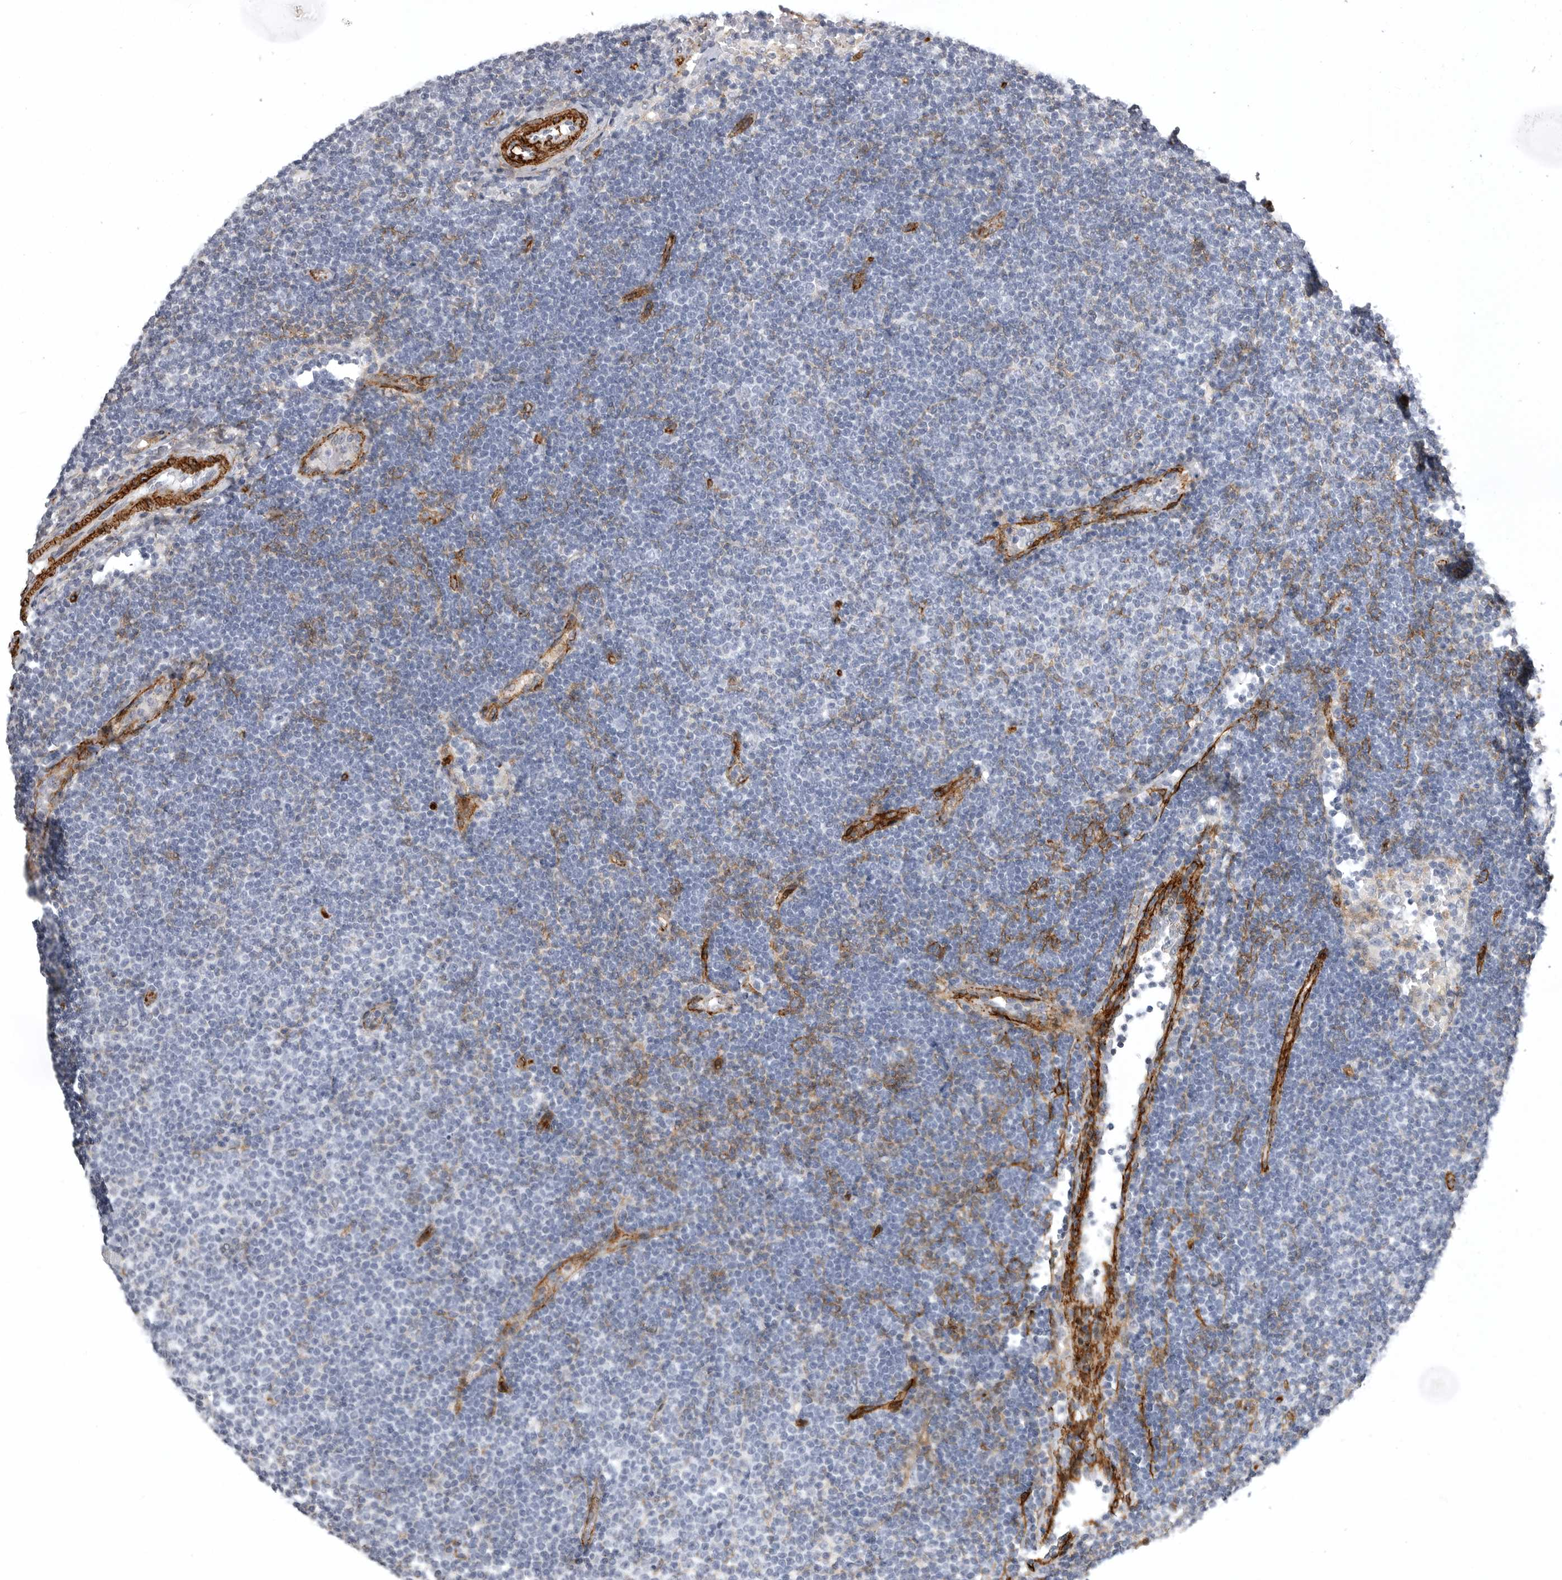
{"staining": {"intensity": "negative", "quantity": "none", "location": "none"}, "tissue": "lymphoma", "cell_type": "Tumor cells", "image_type": "cancer", "snomed": [{"axis": "morphology", "description": "Malignant lymphoma, non-Hodgkin's type, Low grade"}, {"axis": "topography", "description": "Lymph node"}], "caption": "Micrograph shows no significant protein staining in tumor cells of lymphoma.", "gene": "AOC3", "patient": {"sex": "female", "age": 53}}